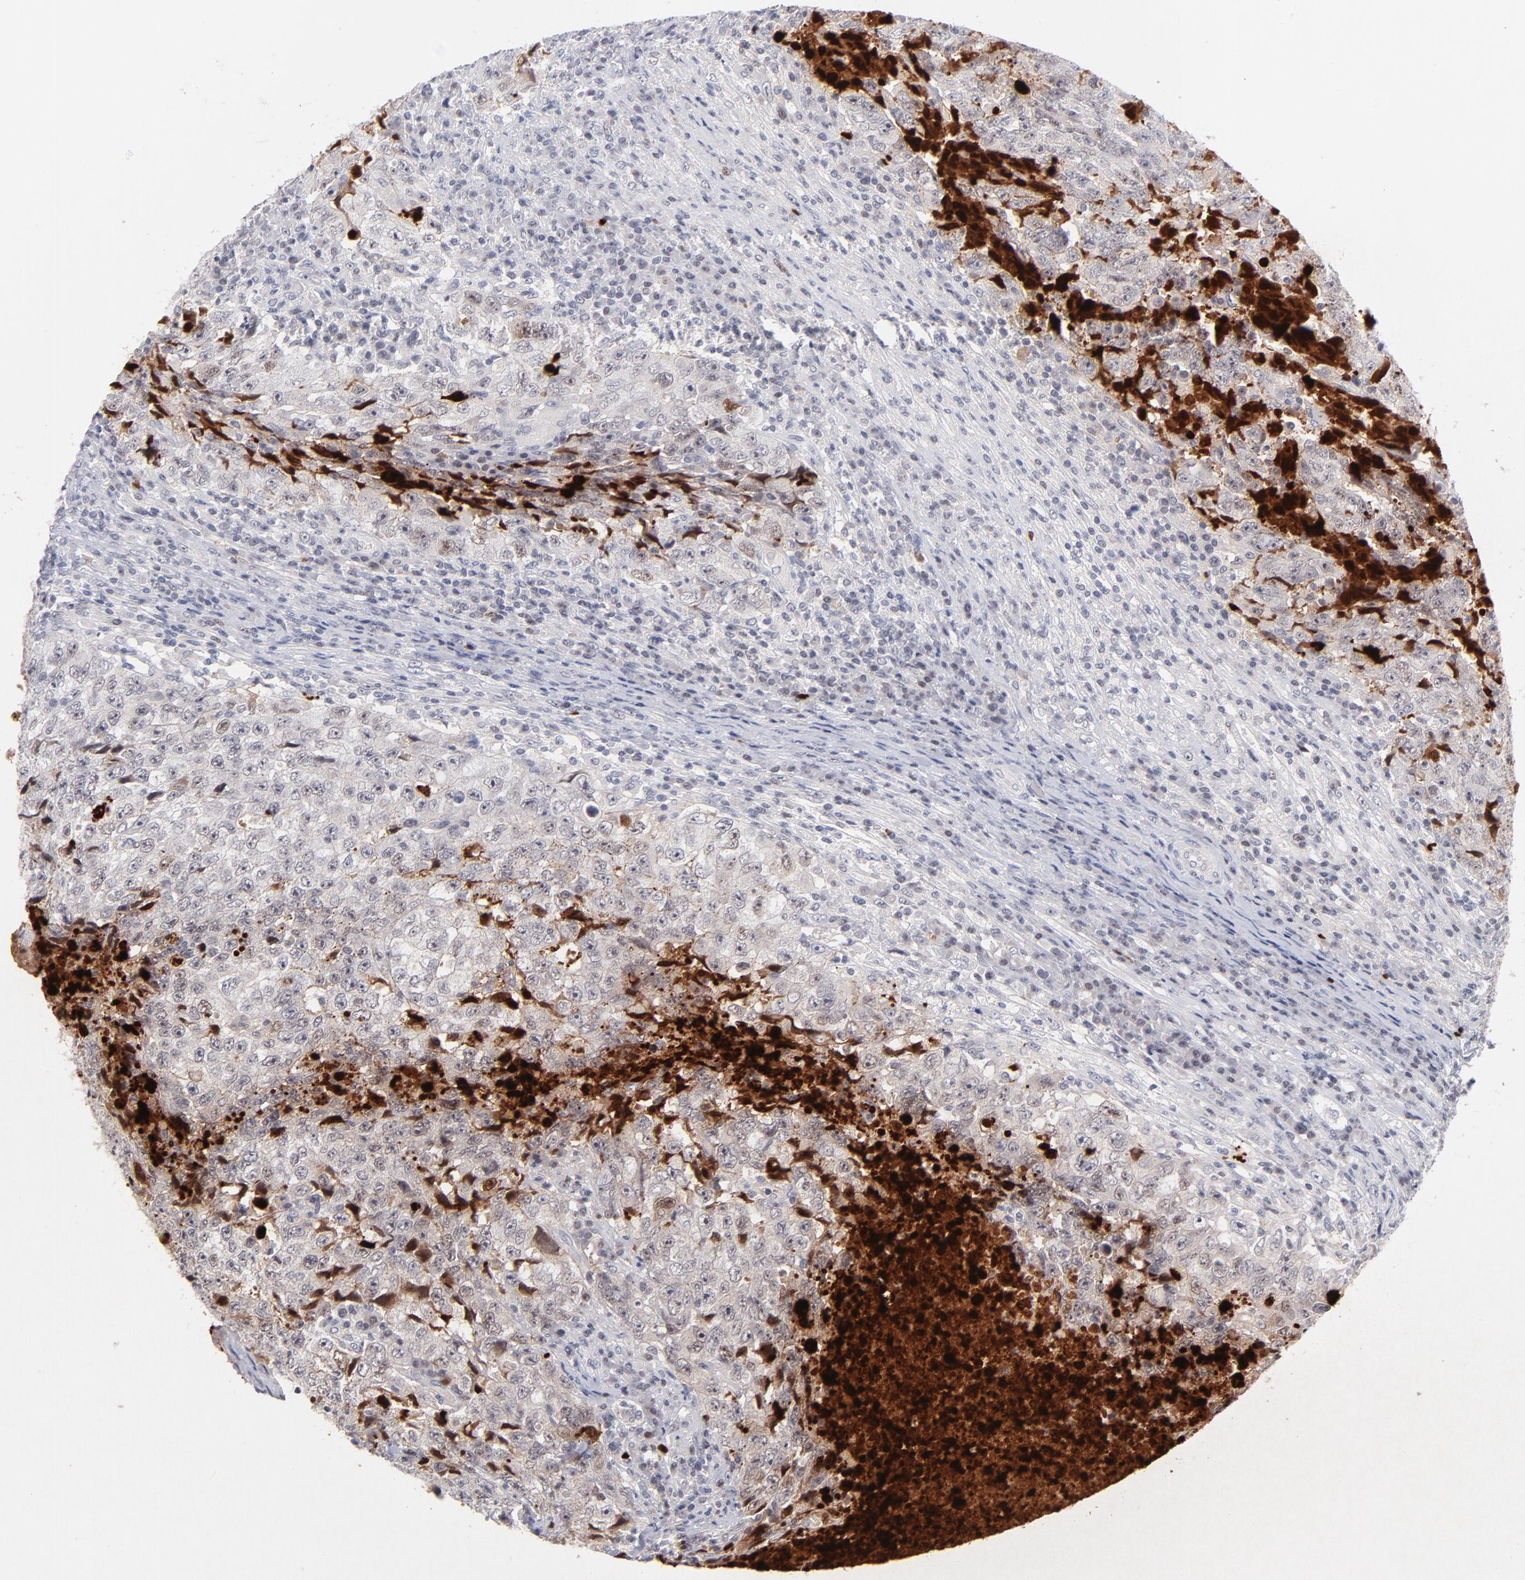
{"staining": {"intensity": "moderate", "quantity": "25%-75%", "location": "cytoplasmic/membranous,nuclear"}, "tissue": "testis cancer", "cell_type": "Tumor cells", "image_type": "cancer", "snomed": [{"axis": "morphology", "description": "Necrosis, NOS"}, {"axis": "morphology", "description": "Carcinoma, Embryonal, NOS"}, {"axis": "topography", "description": "Testis"}], "caption": "Immunohistochemistry of human embryonal carcinoma (testis) displays medium levels of moderate cytoplasmic/membranous and nuclear staining in about 25%-75% of tumor cells. (DAB (3,3'-diaminobenzidine) = brown stain, brightfield microscopy at high magnification).", "gene": "PARP1", "patient": {"sex": "male", "age": 19}}